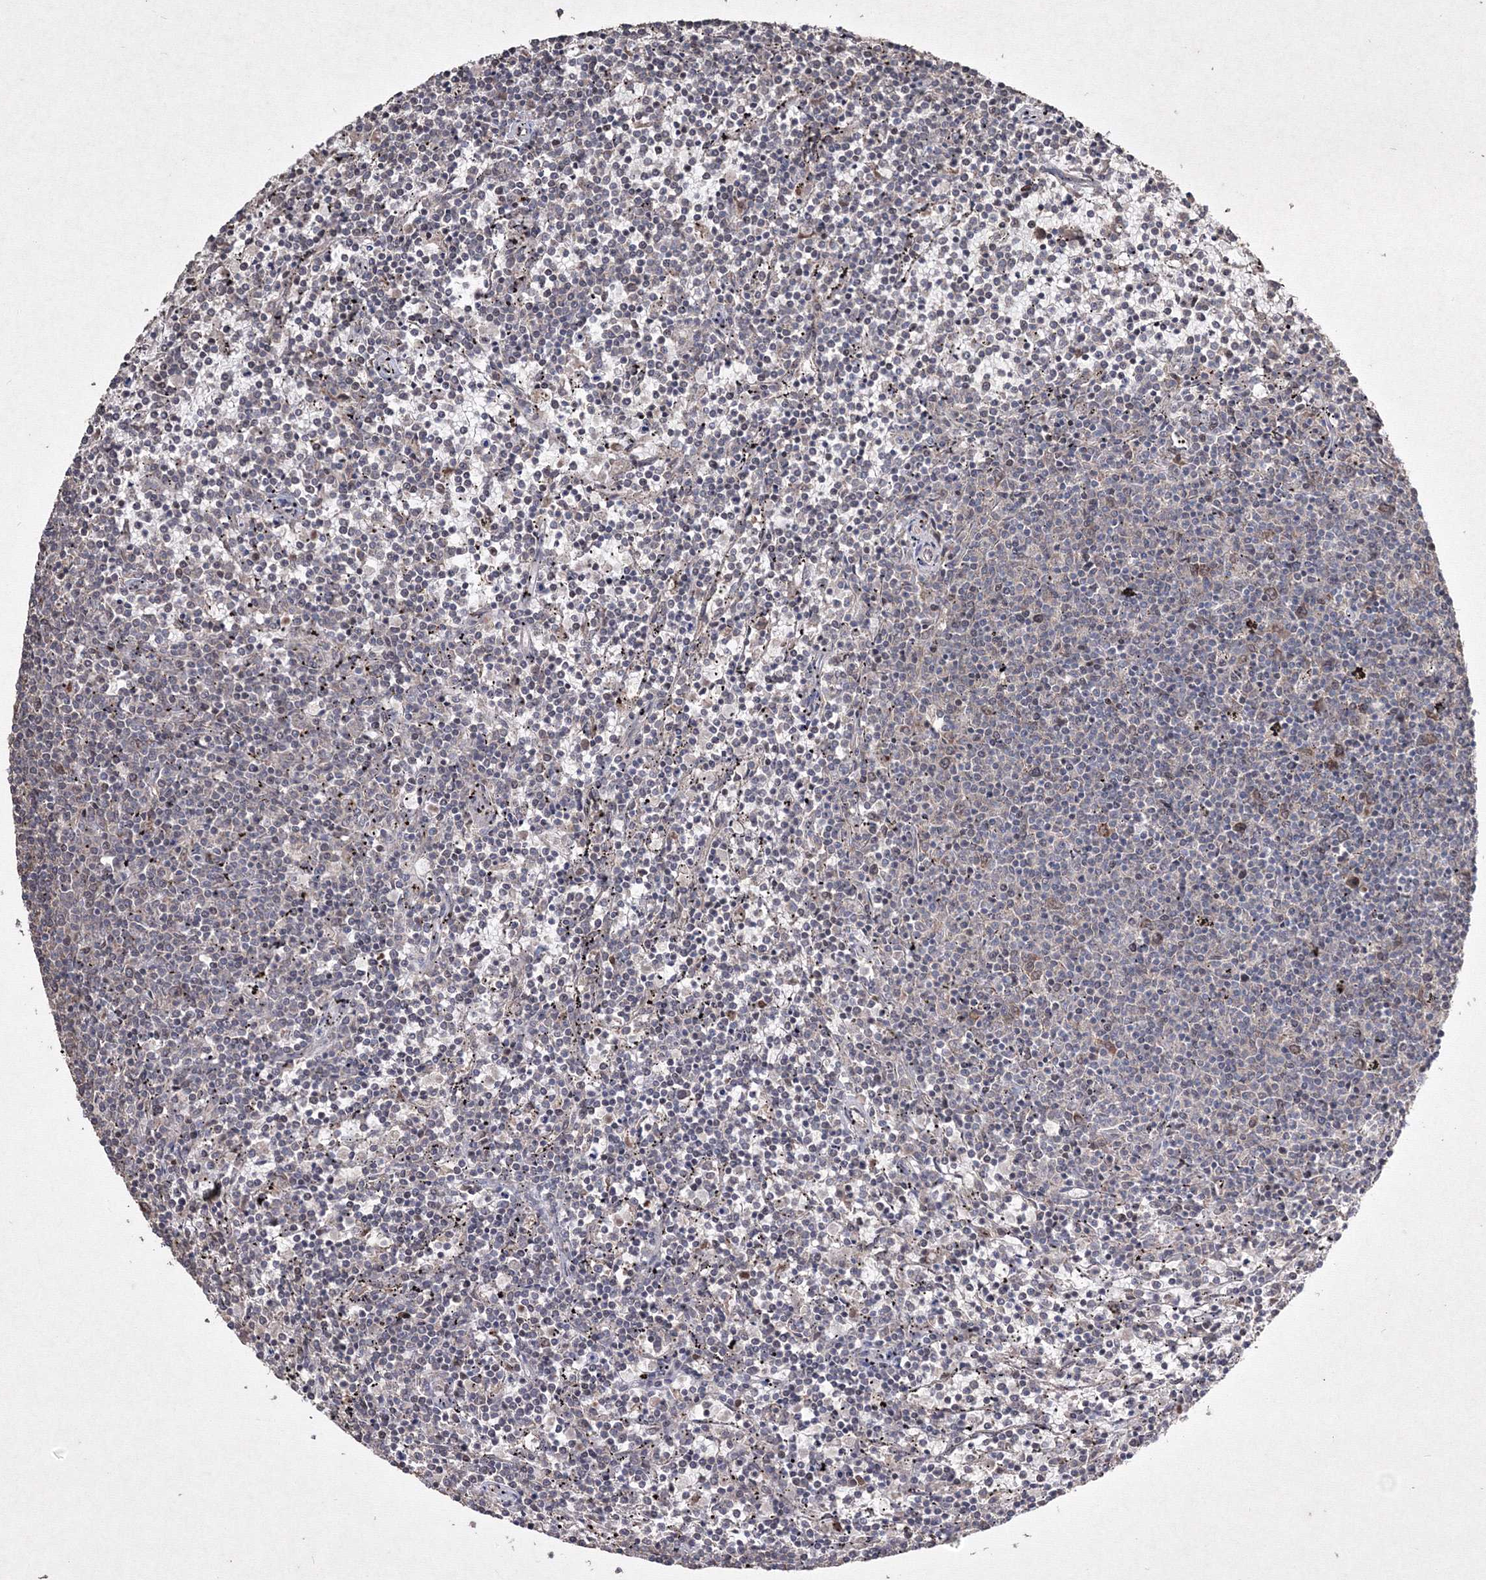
{"staining": {"intensity": "negative", "quantity": "none", "location": "none"}, "tissue": "lymphoma", "cell_type": "Tumor cells", "image_type": "cancer", "snomed": [{"axis": "morphology", "description": "Malignant lymphoma, non-Hodgkin's type, Low grade"}, {"axis": "topography", "description": "Spleen"}], "caption": "This is an IHC micrograph of human lymphoma. There is no staining in tumor cells.", "gene": "GRSF1", "patient": {"sex": "female", "age": 50}}